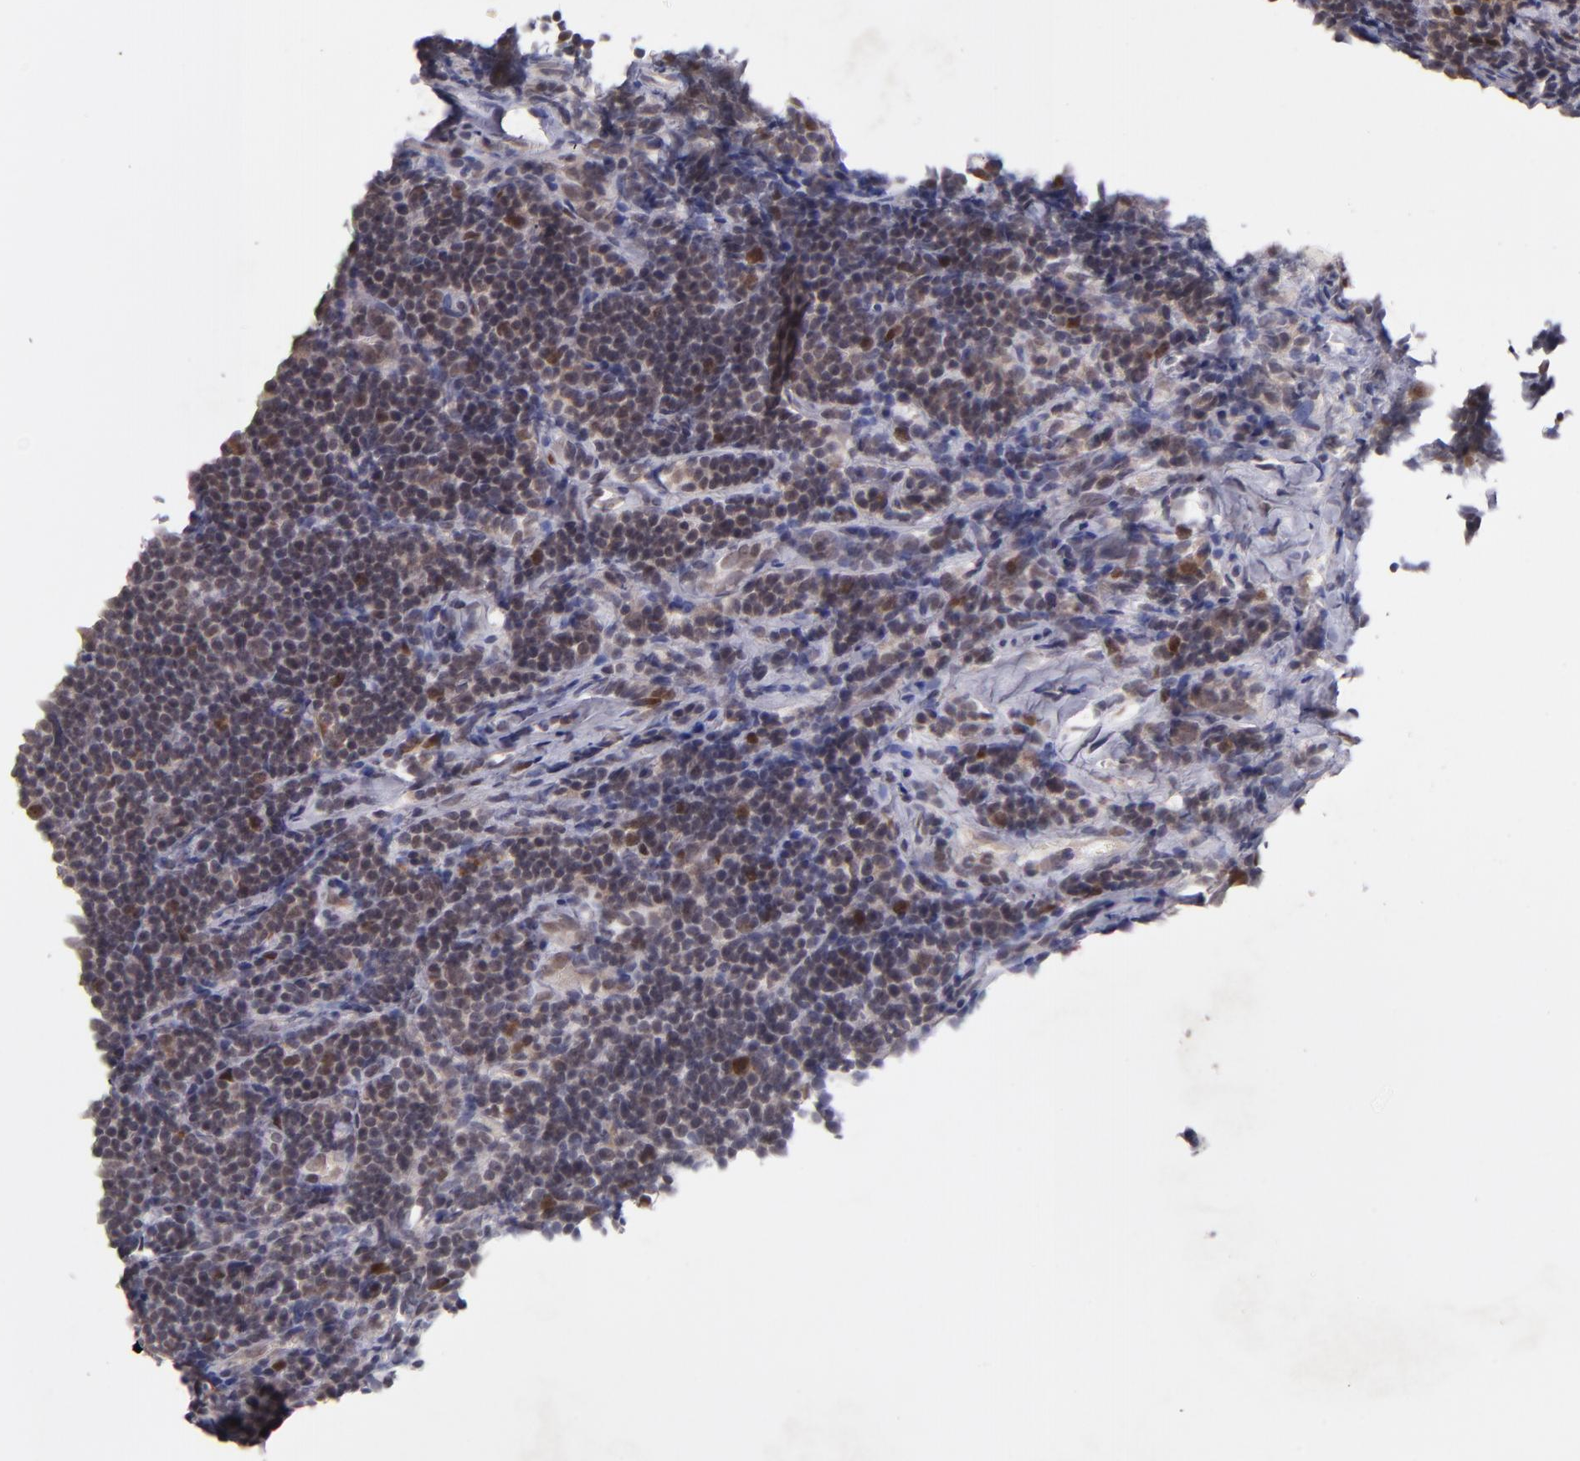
{"staining": {"intensity": "strong", "quantity": "25%-75%", "location": "nuclear"}, "tissue": "lymphoma", "cell_type": "Tumor cells", "image_type": "cancer", "snomed": [{"axis": "morphology", "description": "Malignant lymphoma, non-Hodgkin's type, Low grade"}, {"axis": "topography", "description": "Lymph node"}], "caption": "A micrograph of human lymphoma stained for a protein demonstrates strong nuclear brown staining in tumor cells.", "gene": "CDC7", "patient": {"sex": "male", "age": 74}}